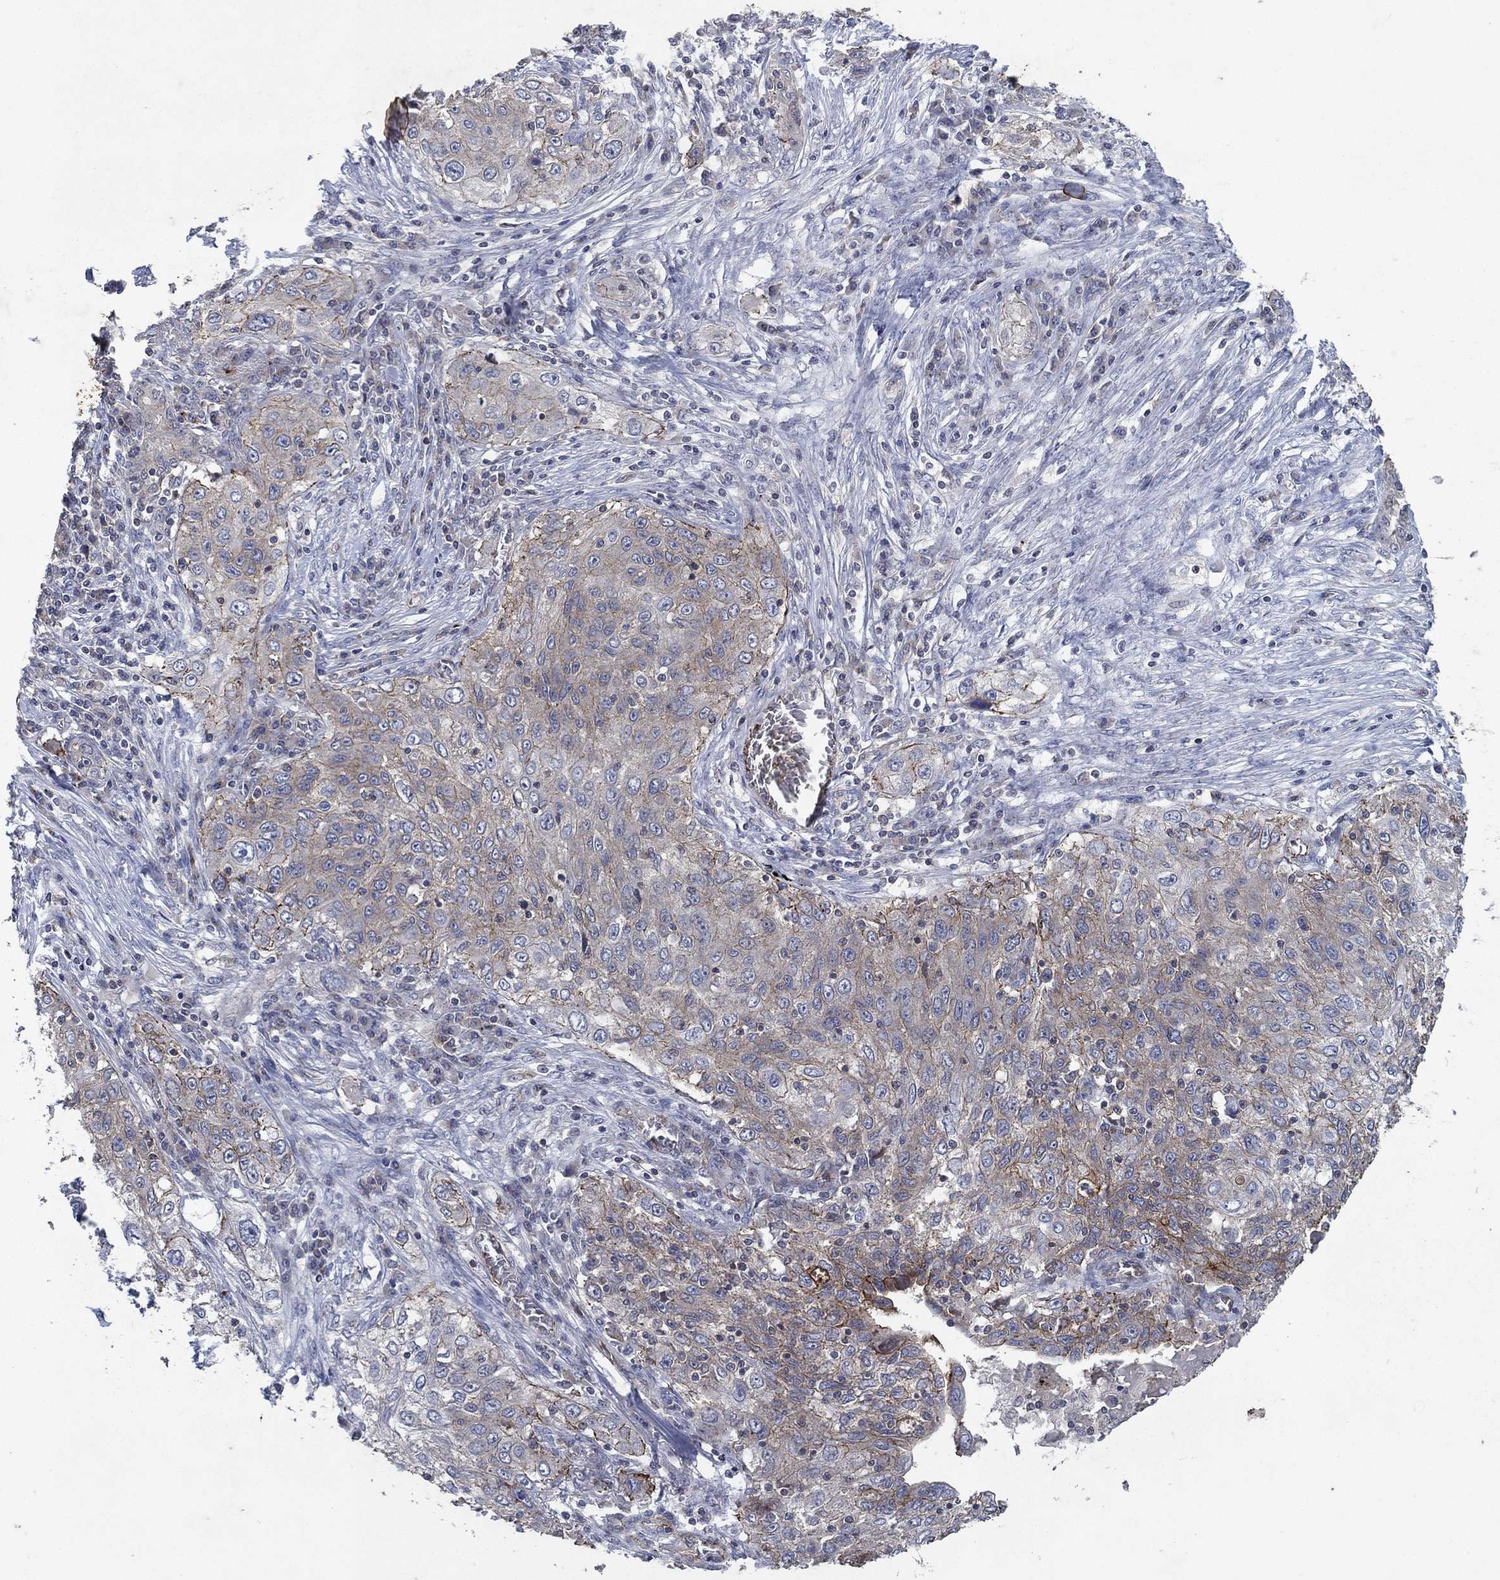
{"staining": {"intensity": "strong", "quantity": "<25%", "location": "cytoplasmic/membranous"}, "tissue": "lung cancer", "cell_type": "Tumor cells", "image_type": "cancer", "snomed": [{"axis": "morphology", "description": "Squamous cell carcinoma, NOS"}, {"axis": "topography", "description": "Lung"}], "caption": "This is an image of IHC staining of squamous cell carcinoma (lung), which shows strong staining in the cytoplasmic/membranous of tumor cells.", "gene": "FRG1", "patient": {"sex": "female", "age": 69}}